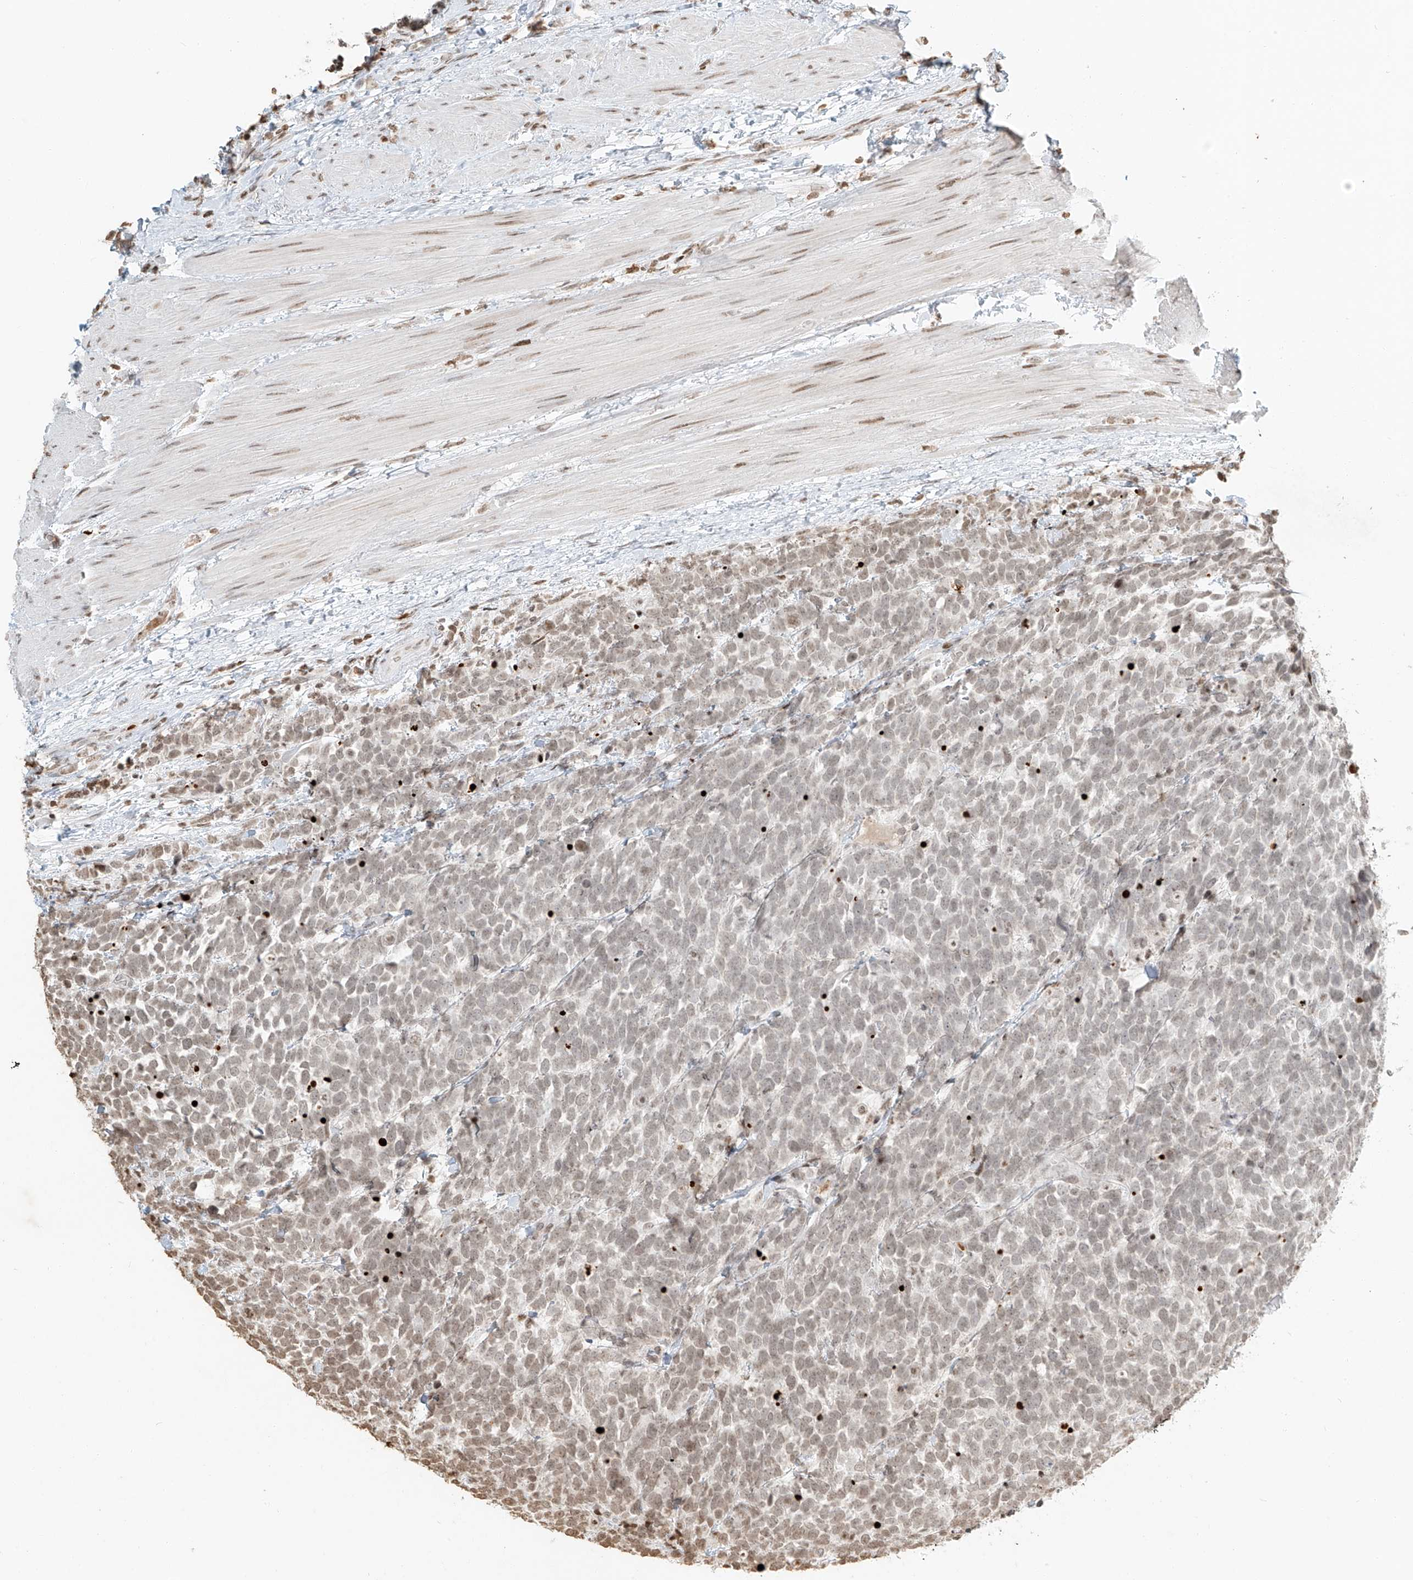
{"staining": {"intensity": "weak", "quantity": "<25%", "location": "nuclear"}, "tissue": "urothelial cancer", "cell_type": "Tumor cells", "image_type": "cancer", "snomed": [{"axis": "morphology", "description": "Urothelial carcinoma, High grade"}, {"axis": "topography", "description": "Urinary bladder"}], "caption": "Histopathology image shows no significant protein expression in tumor cells of high-grade urothelial carcinoma.", "gene": "C17orf58", "patient": {"sex": "female", "age": 82}}